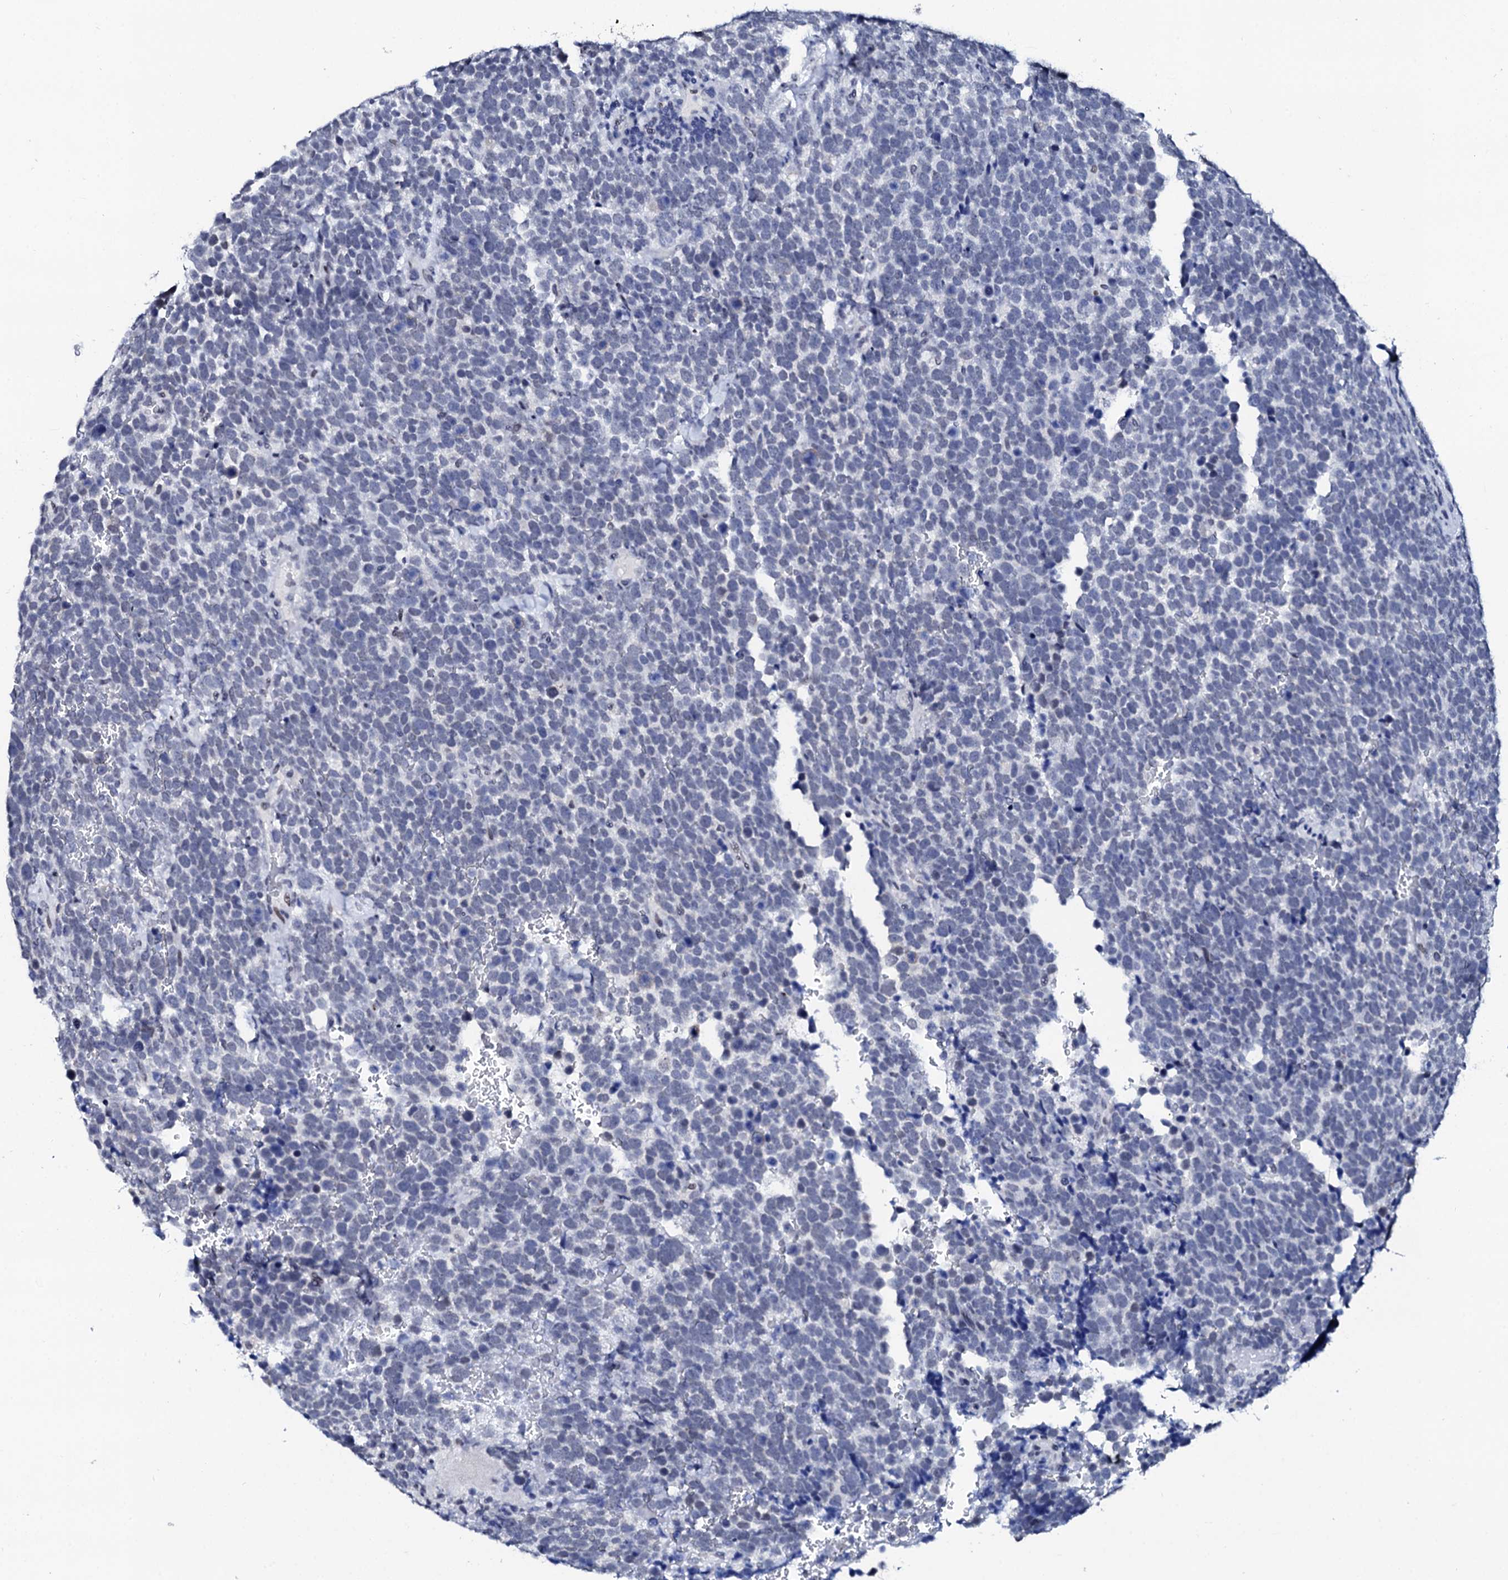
{"staining": {"intensity": "negative", "quantity": "none", "location": "none"}, "tissue": "urothelial cancer", "cell_type": "Tumor cells", "image_type": "cancer", "snomed": [{"axis": "morphology", "description": "Urothelial carcinoma, High grade"}, {"axis": "topography", "description": "Urinary bladder"}], "caption": "A high-resolution photomicrograph shows IHC staining of urothelial cancer, which displays no significant positivity in tumor cells.", "gene": "SPATA19", "patient": {"sex": "female", "age": 82}}